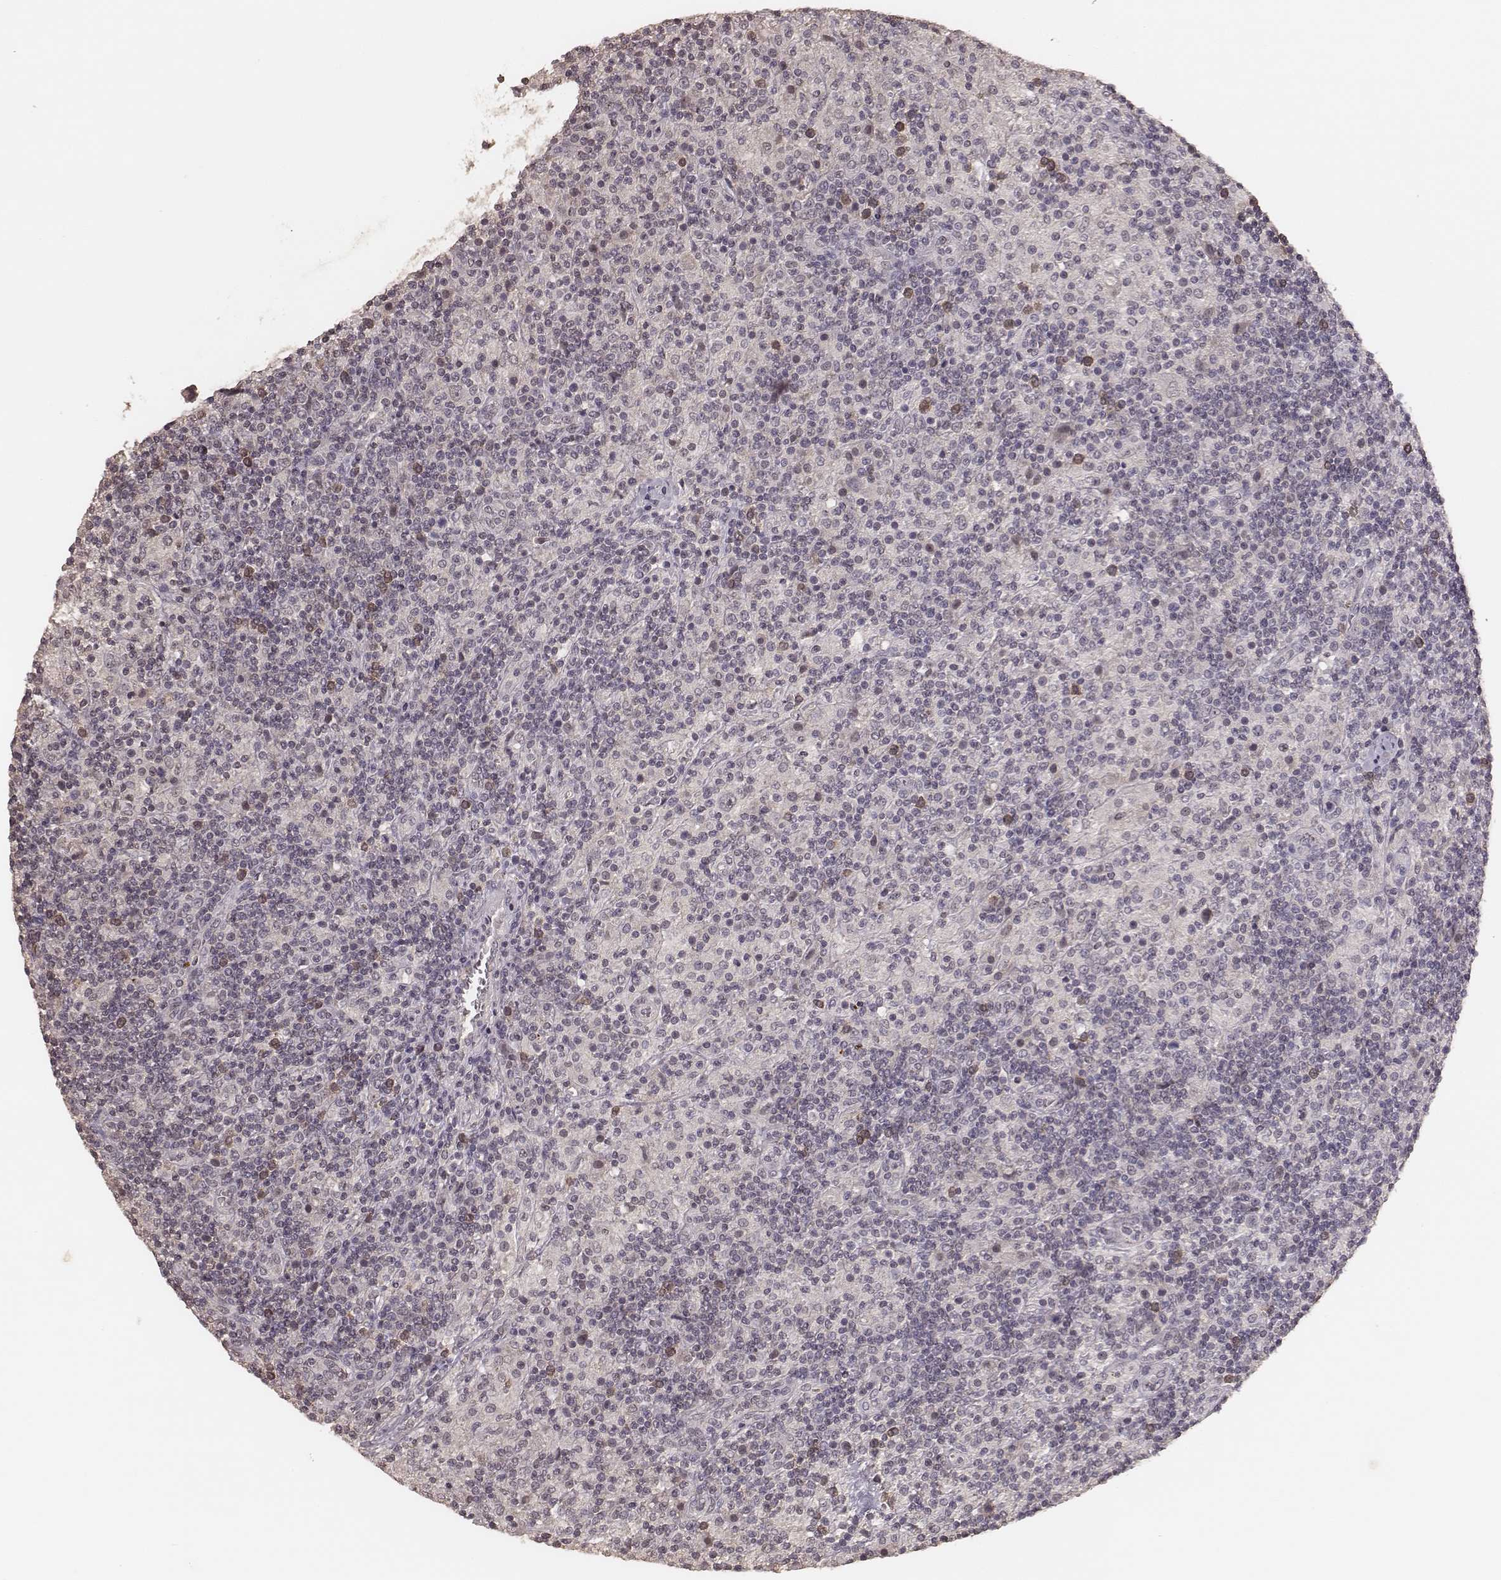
{"staining": {"intensity": "negative", "quantity": "none", "location": "none"}, "tissue": "lymphoma", "cell_type": "Tumor cells", "image_type": "cancer", "snomed": [{"axis": "morphology", "description": "Hodgkin's disease, NOS"}, {"axis": "topography", "description": "Lymph node"}], "caption": "Immunohistochemistry (IHC) of Hodgkin's disease demonstrates no staining in tumor cells.", "gene": "LY6K", "patient": {"sex": "male", "age": 70}}